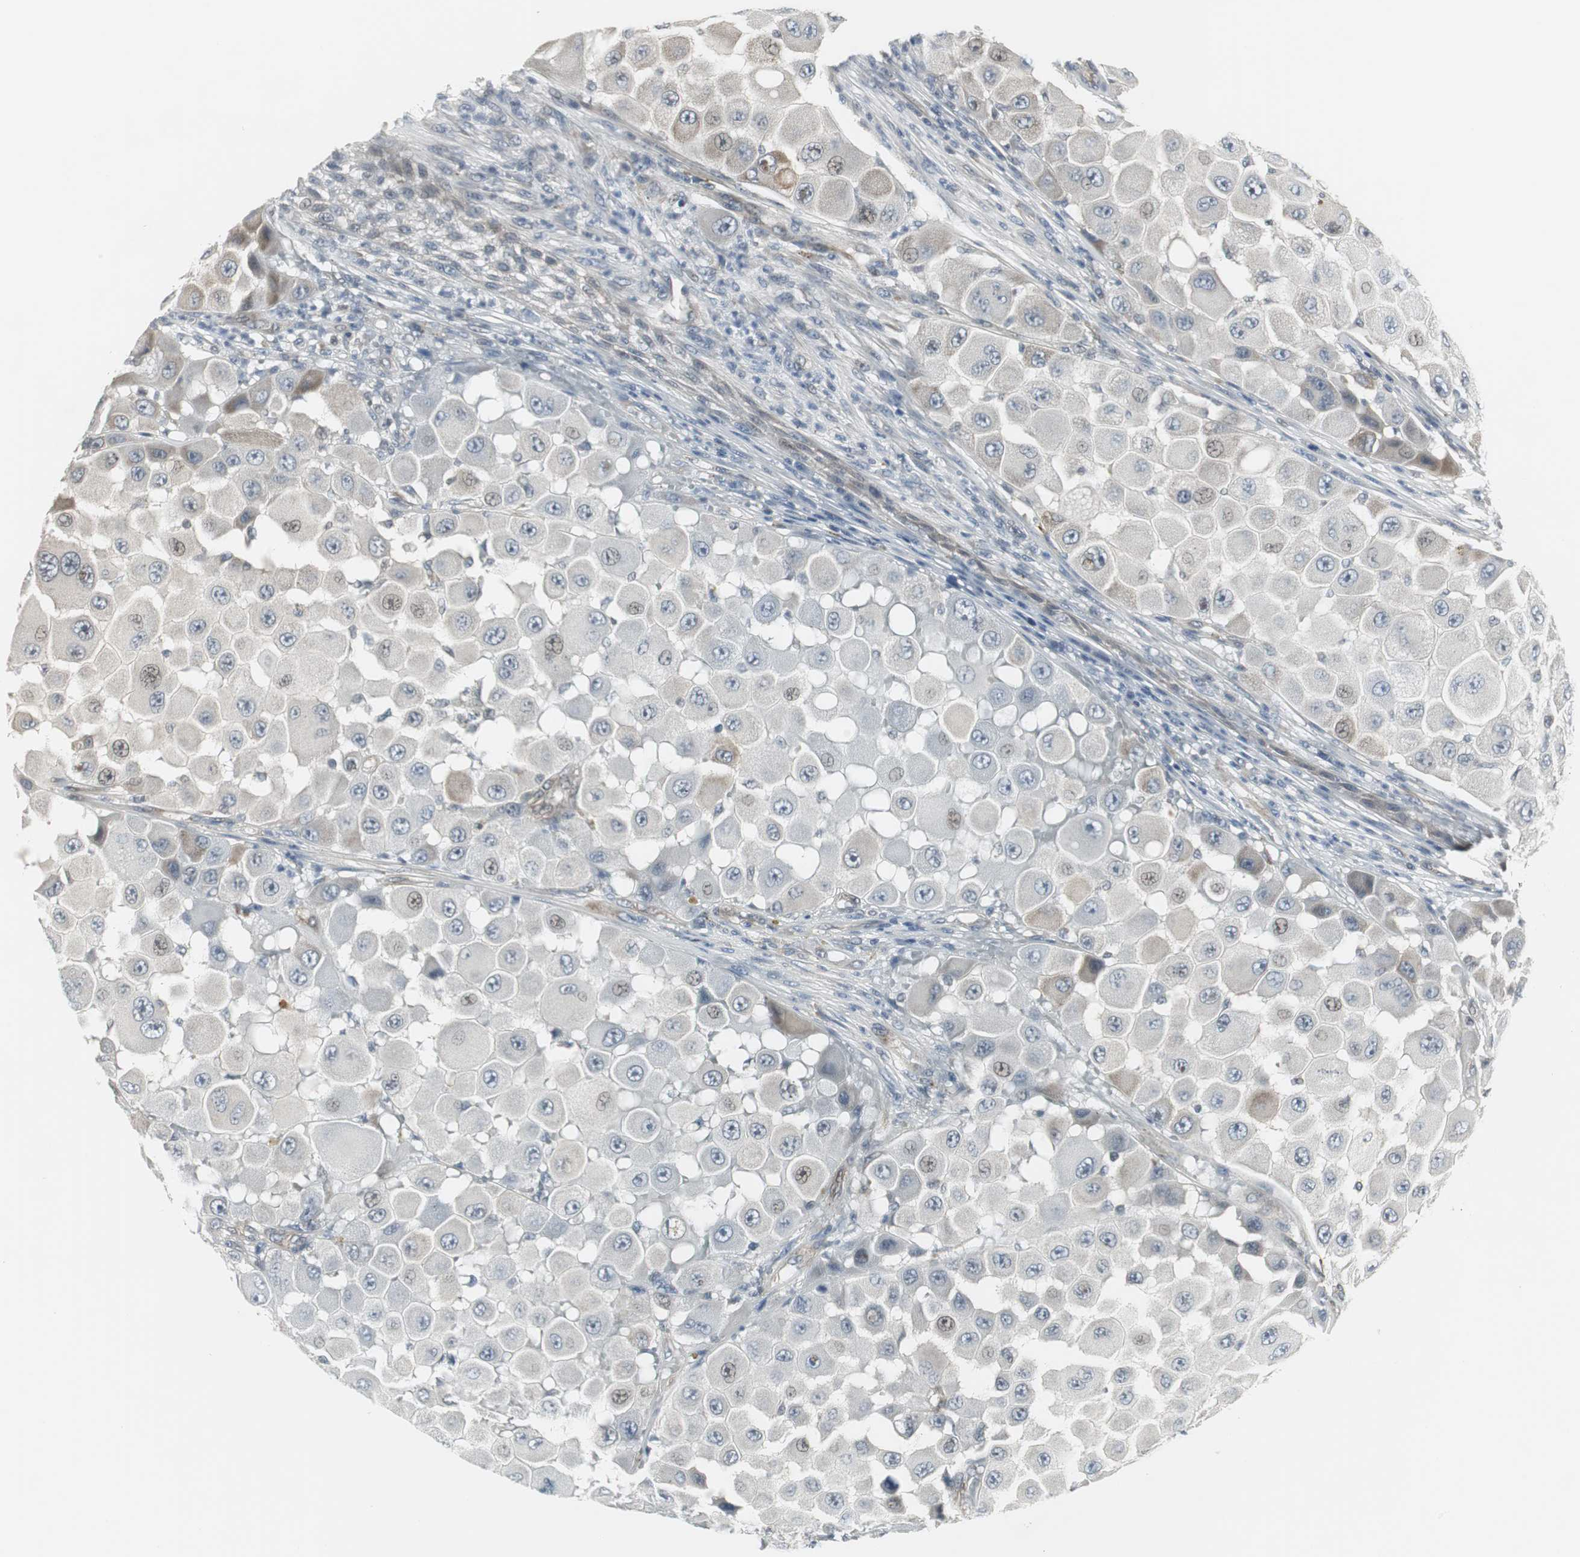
{"staining": {"intensity": "negative", "quantity": "none", "location": "none"}, "tissue": "melanoma", "cell_type": "Tumor cells", "image_type": "cancer", "snomed": [{"axis": "morphology", "description": "Malignant melanoma, NOS"}, {"axis": "topography", "description": "Skin"}], "caption": "This is a photomicrograph of immunohistochemistry (IHC) staining of malignant melanoma, which shows no positivity in tumor cells.", "gene": "SCYL3", "patient": {"sex": "female", "age": 81}}